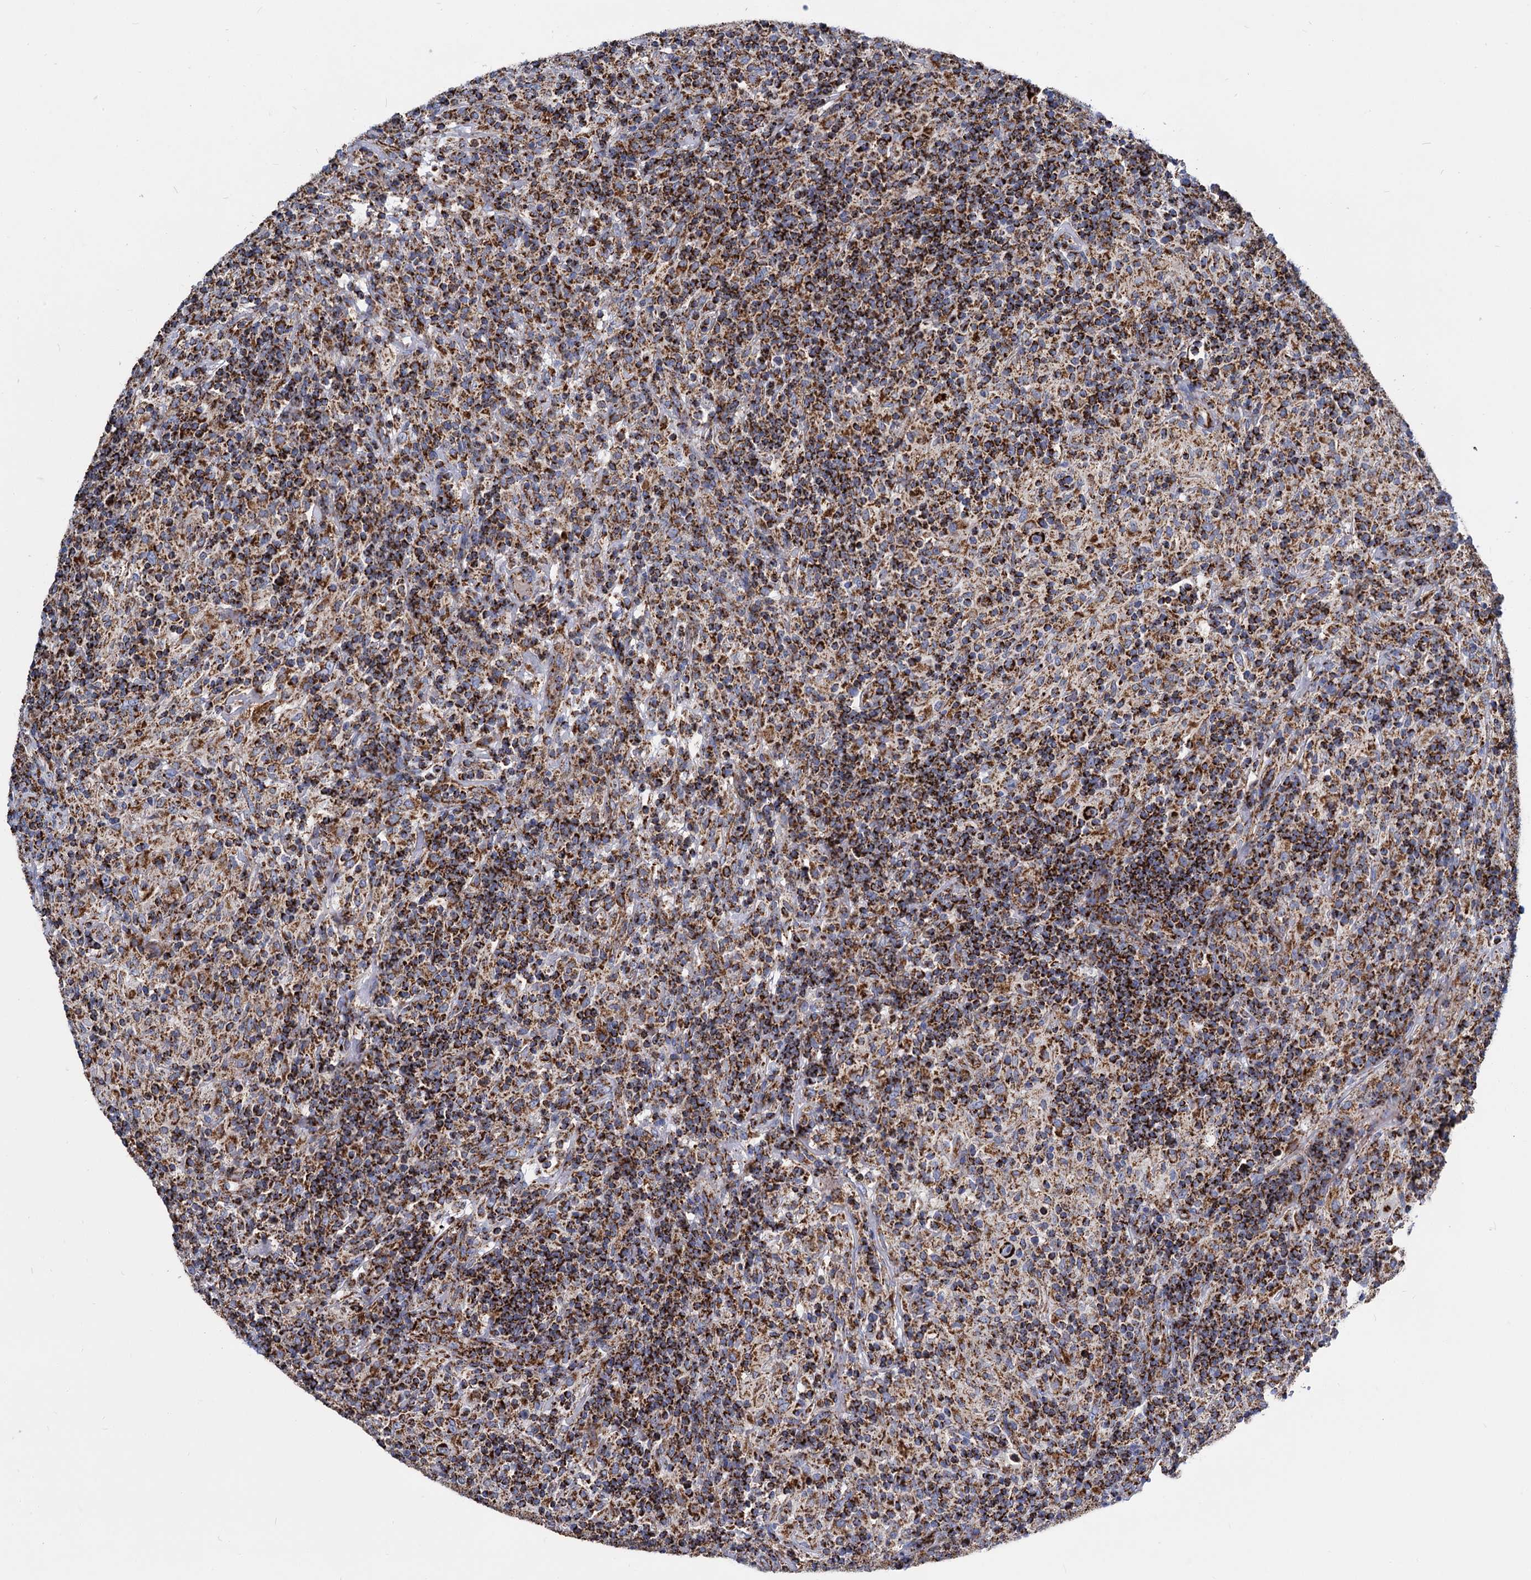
{"staining": {"intensity": "strong", "quantity": ">75%", "location": "cytoplasmic/membranous"}, "tissue": "lymphoma", "cell_type": "Tumor cells", "image_type": "cancer", "snomed": [{"axis": "morphology", "description": "Hodgkin's disease, NOS"}, {"axis": "topography", "description": "Lymph node"}], "caption": "Immunohistochemistry histopathology image of human Hodgkin's disease stained for a protein (brown), which displays high levels of strong cytoplasmic/membranous positivity in about >75% of tumor cells.", "gene": "TIMM10", "patient": {"sex": "male", "age": 70}}